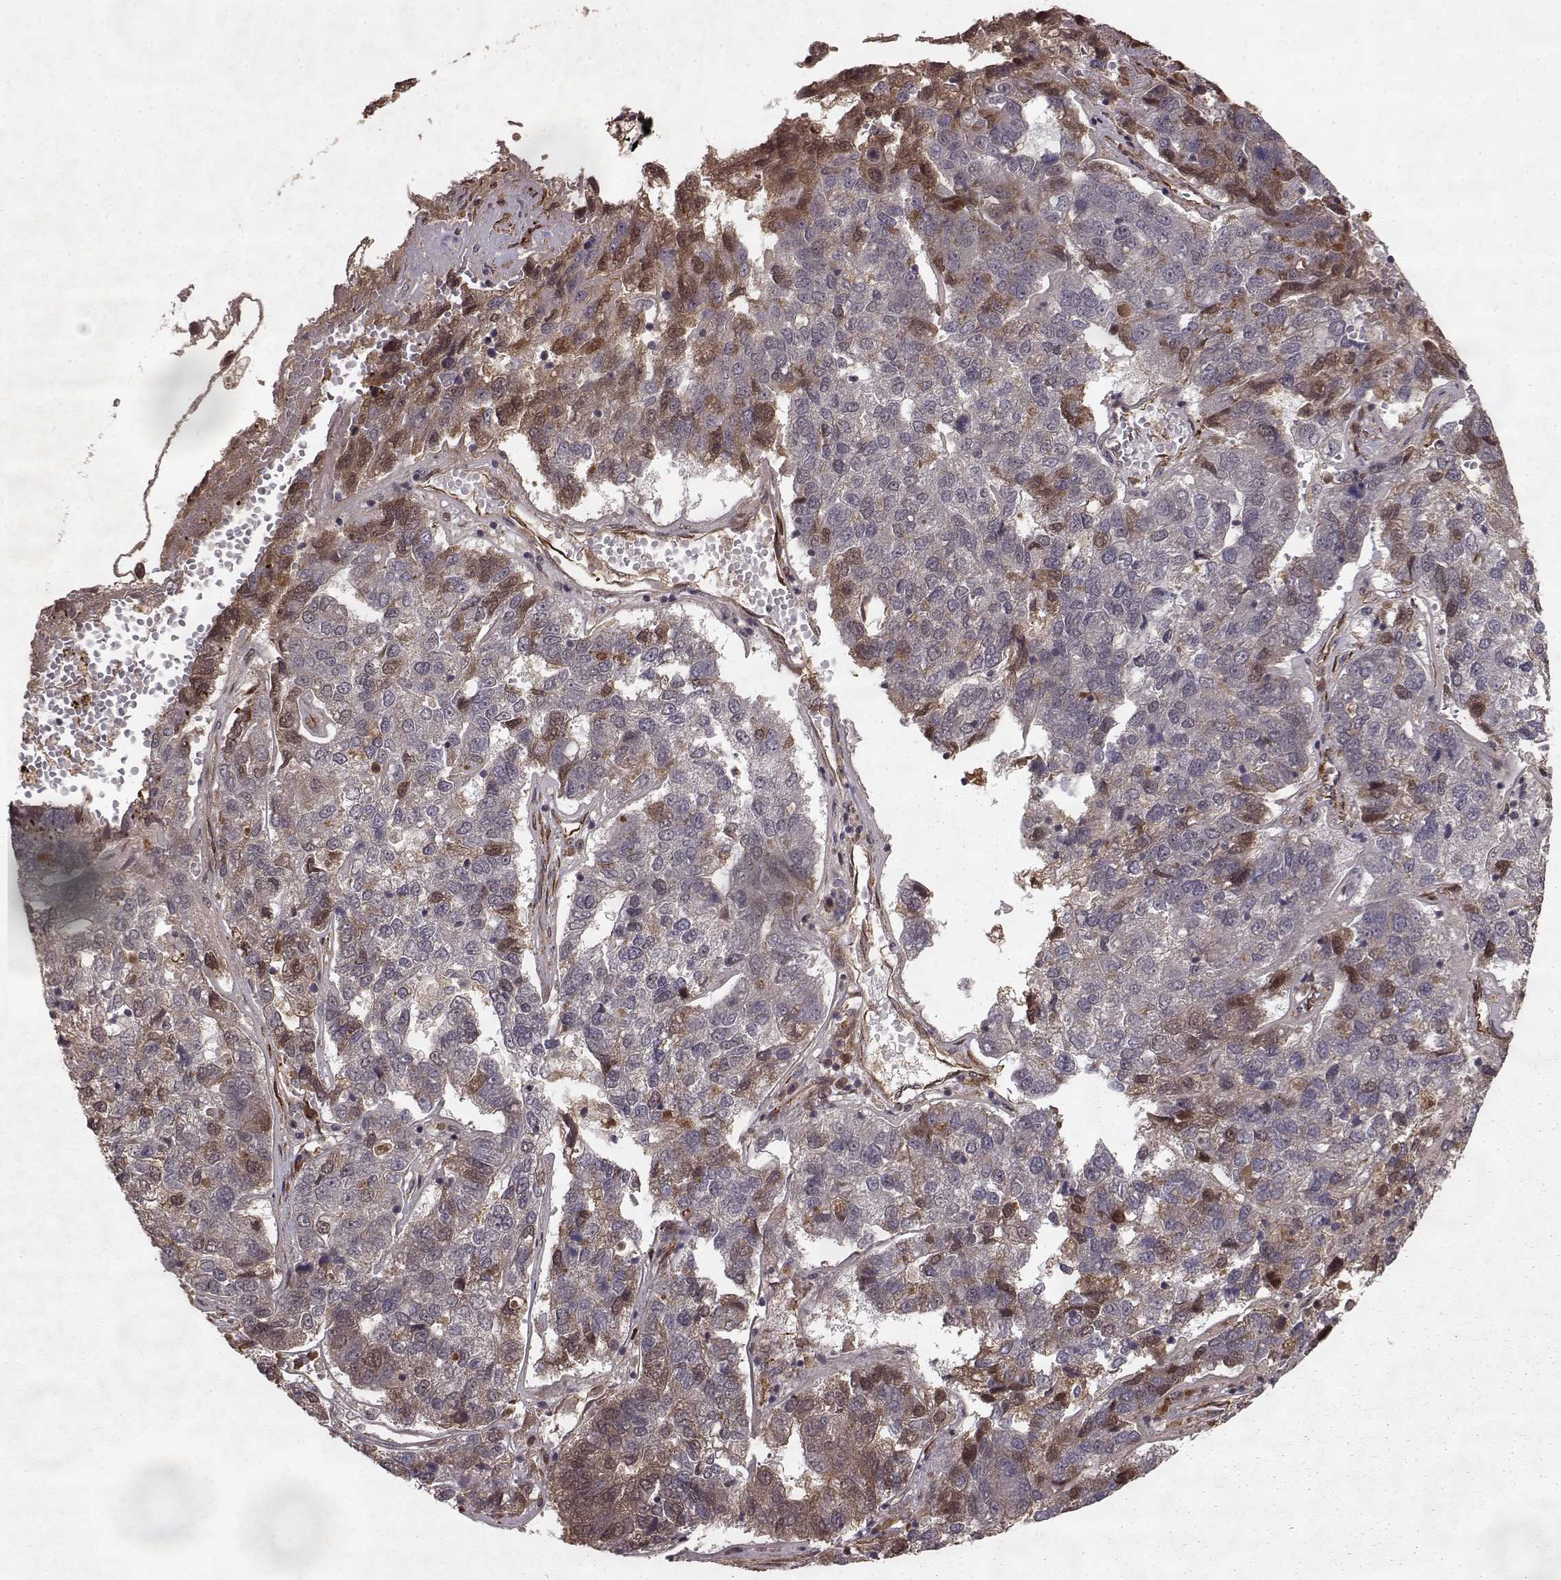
{"staining": {"intensity": "moderate", "quantity": "<25%", "location": "cytoplasmic/membranous"}, "tissue": "pancreatic cancer", "cell_type": "Tumor cells", "image_type": "cancer", "snomed": [{"axis": "morphology", "description": "Adenocarcinoma, NOS"}, {"axis": "topography", "description": "Pancreas"}], "caption": "Protein staining of pancreatic cancer tissue demonstrates moderate cytoplasmic/membranous staining in about <25% of tumor cells.", "gene": "FSTL1", "patient": {"sex": "female", "age": 61}}